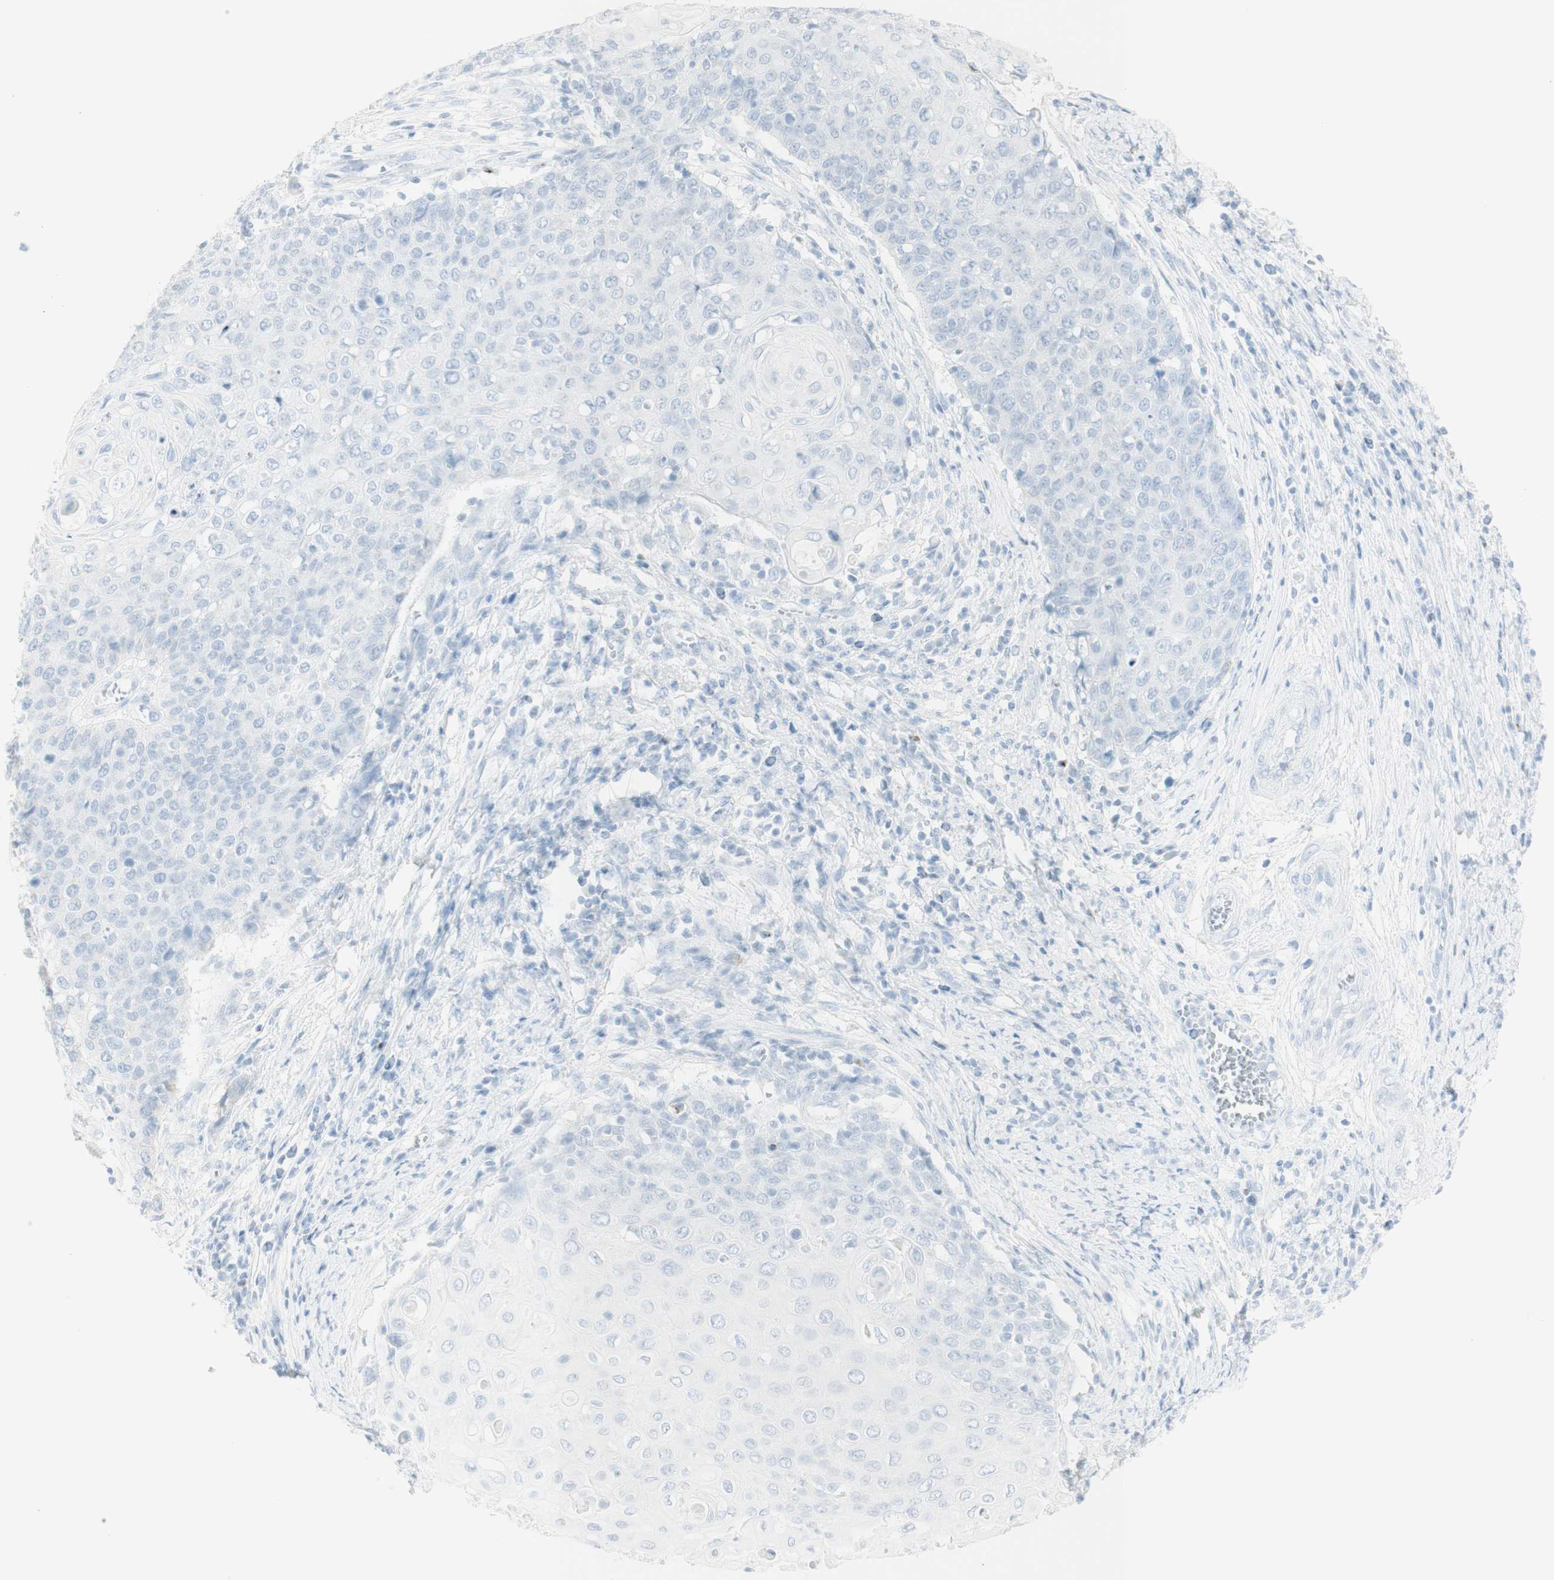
{"staining": {"intensity": "negative", "quantity": "none", "location": "none"}, "tissue": "cervical cancer", "cell_type": "Tumor cells", "image_type": "cancer", "snomed": [{"axis": "morphology", "description": "Squamous cell carcinoma, NOS"}, {"axis": "topography", "description": "Cervix"}], "caption": "Immunohistochemical staining of cervical squamous cell carcinoma displays no significant staining in tumor cells.", "gene": "NAPSA", "patient": {"sex": "female", "age": 39}}